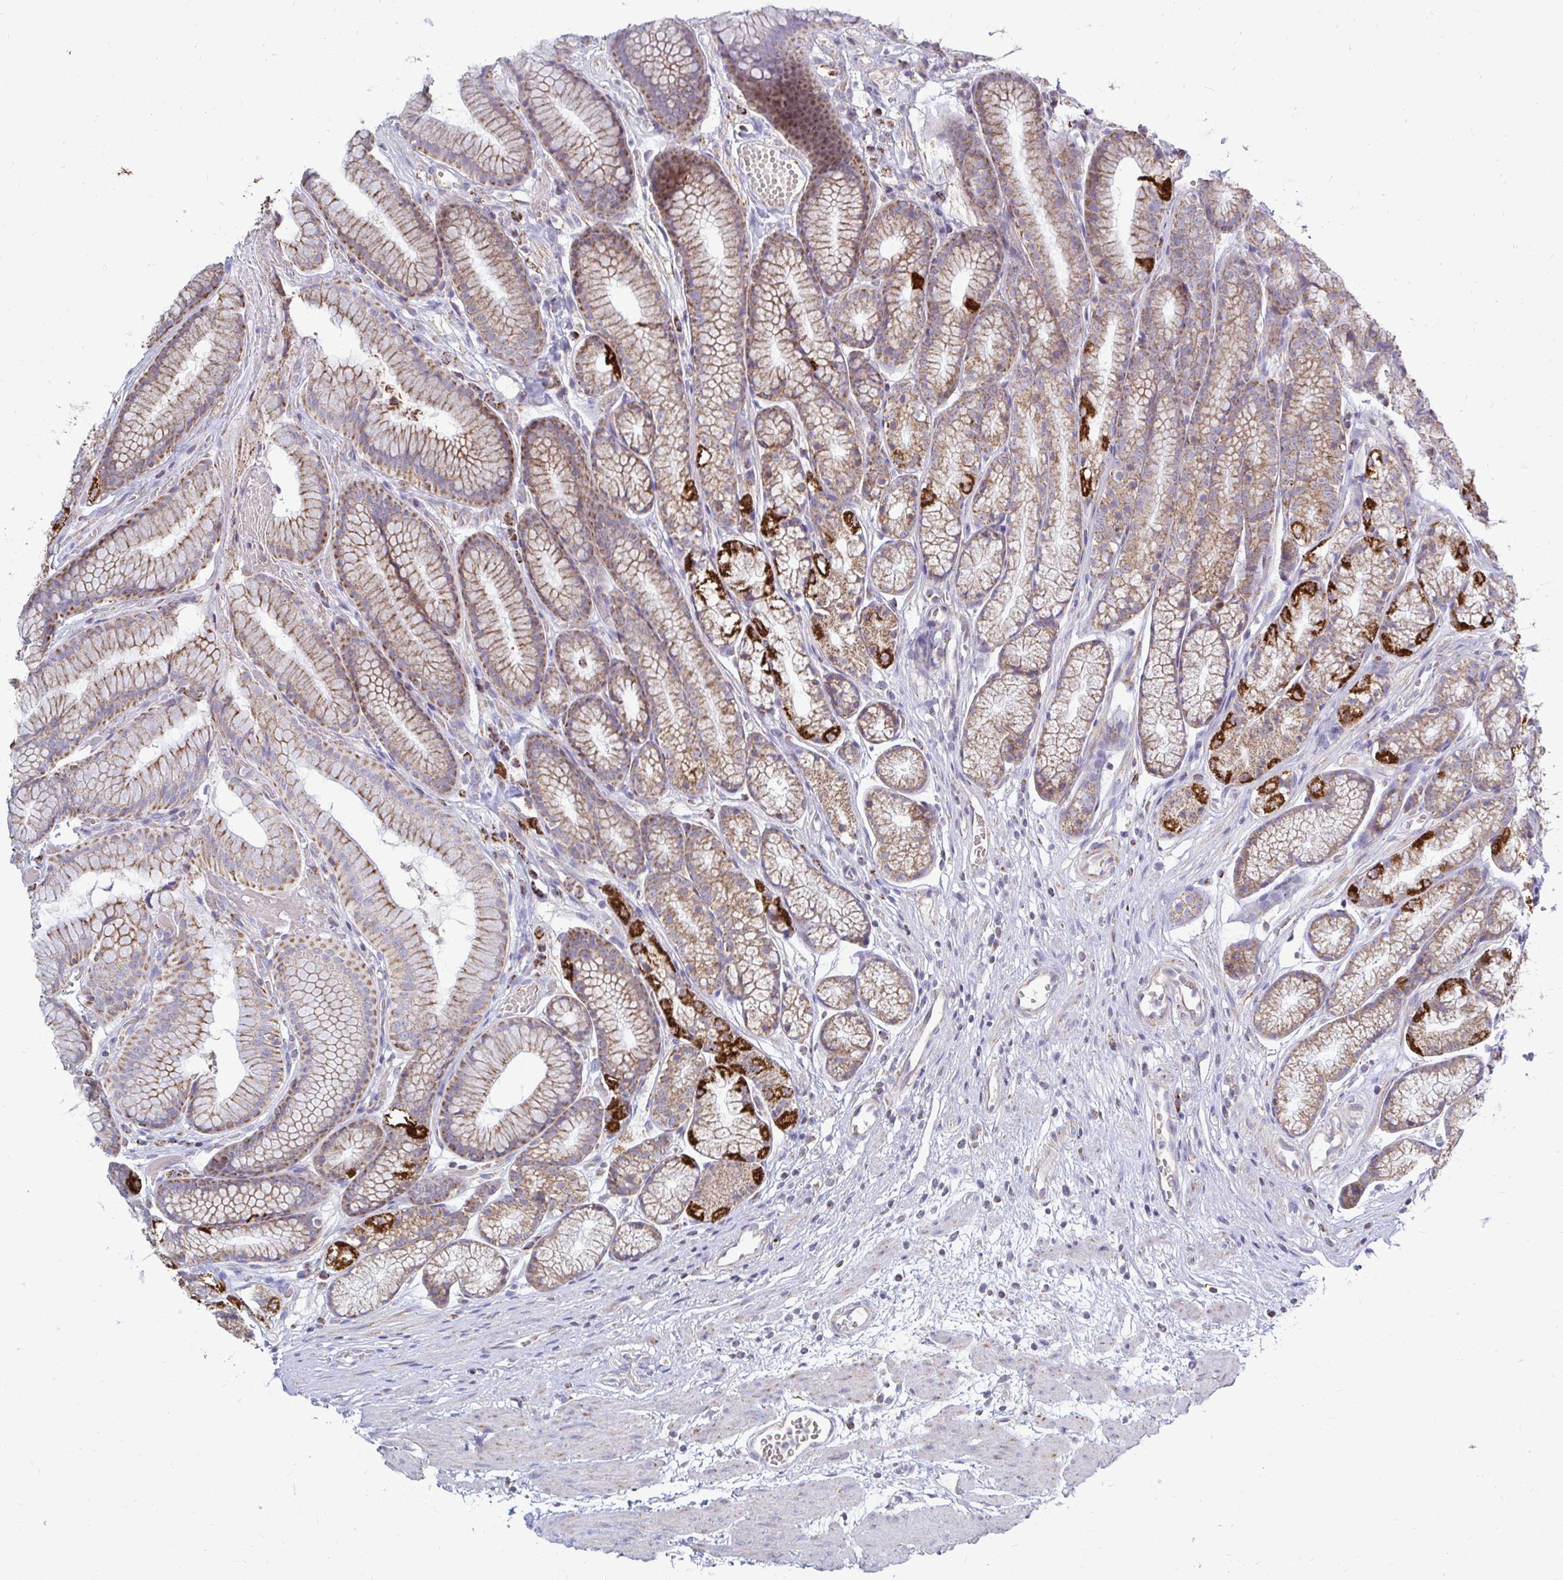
{"staining": {"intensity": "strong", "quantity": "25%-75%", "location": "cytoplasmic/membranous"}, "tissue": "stomach", "cell_type": "Glandular cells", "image_type": "normal", "snomed": [{"axis": "morphology", "description": "Normal tissue, NOS"}, {"axis": "topography", "description": "Smooth muscle"}, {"axis": "topography", "description": "Stomach"}], "caption": "Immunohistochemistry (DAB (3,3'-diaminobenzidine)) staining of normal human stomach reveals strong cytoplasmic/membranous protein staining in about 25%-75% of glandular cells. (DAB IHC, brown staining for protein, blue staining for nuclei).", "gene": "OR10R2", "patient": {"sex": "male", "age": 70}}